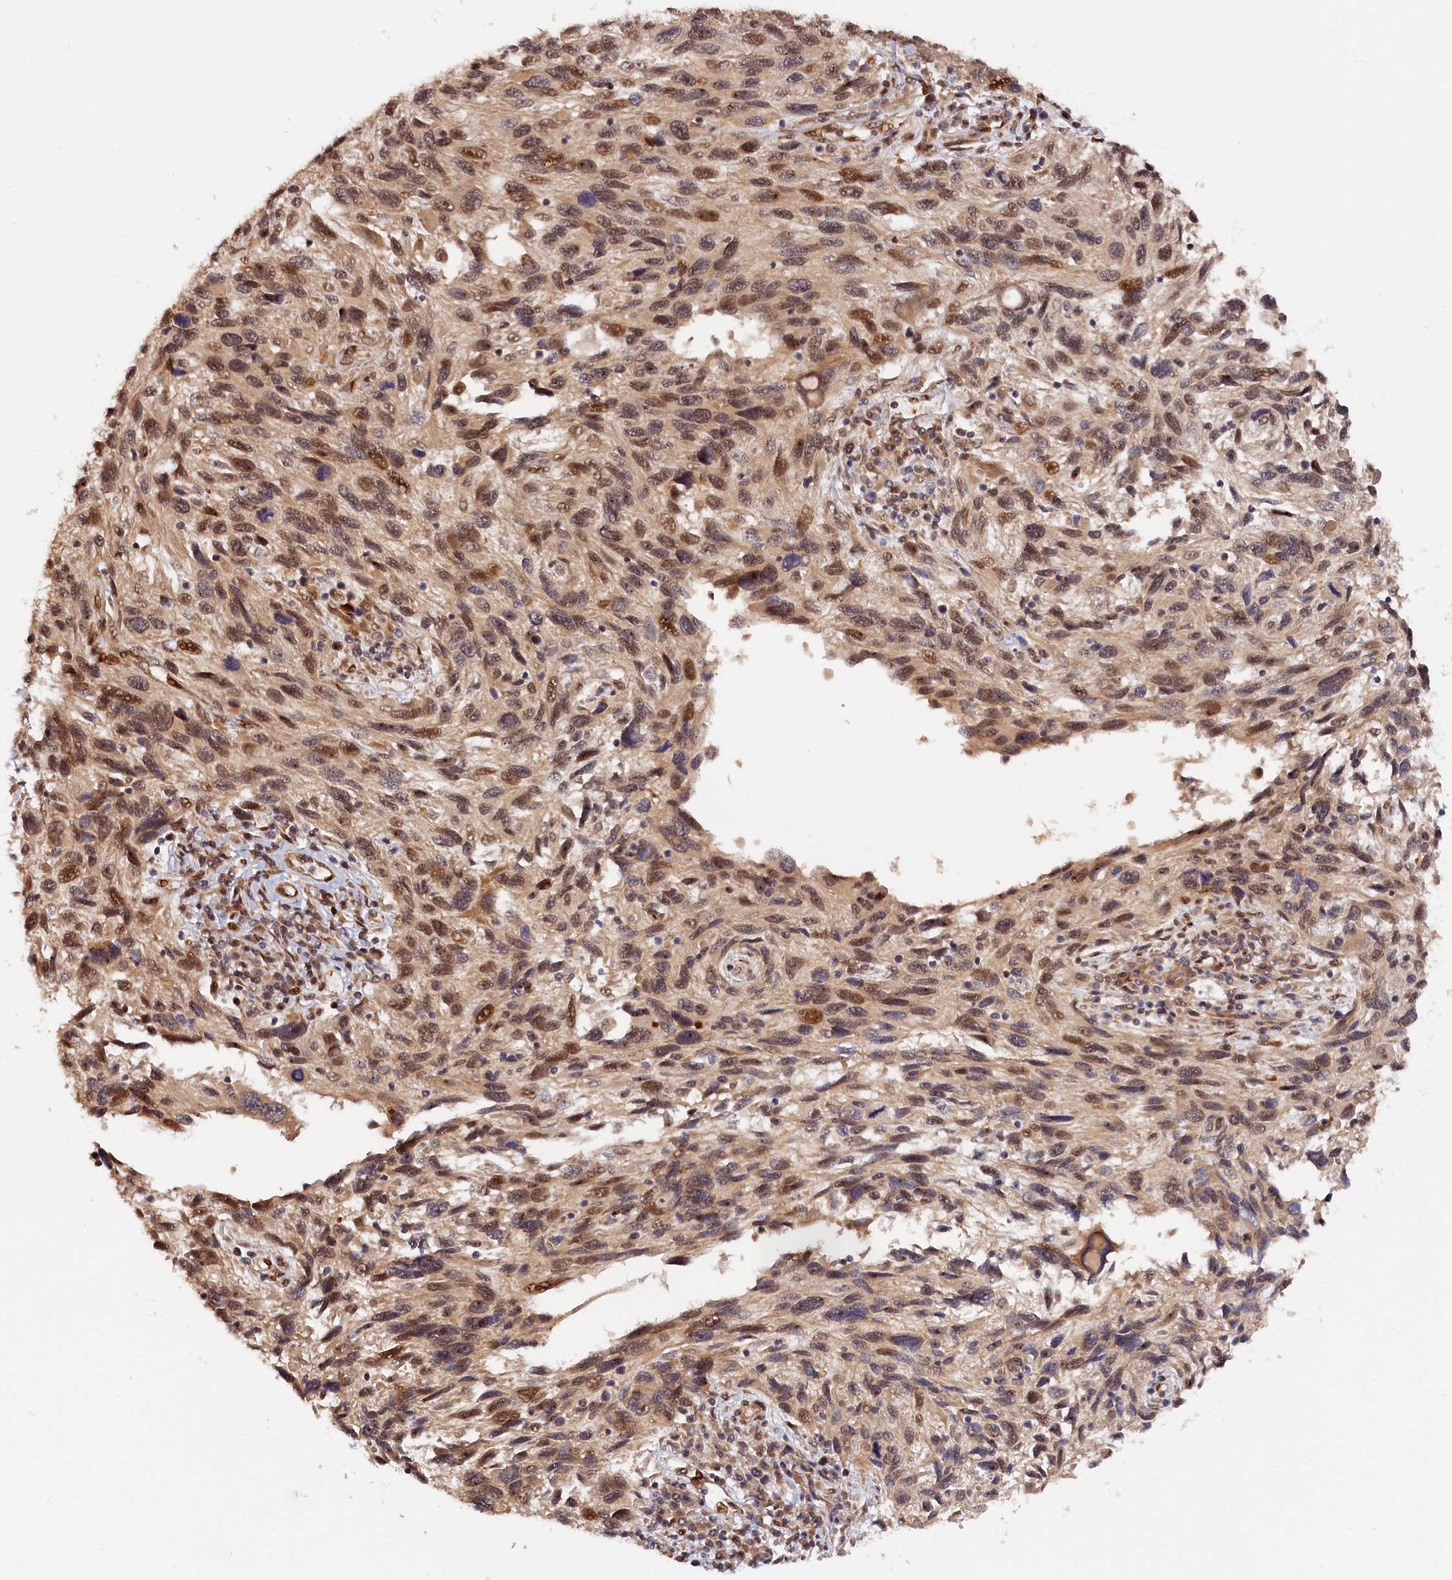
{"staining": {"intensity": "moderate", "quantity": "25%-75%", "location": "nuclear"}, "tissue": "melanoma", "cell_type": "Tumor cells", "image_type": "cancer", "snomed": [{"axis": "morphology", "description": "Malignant melanoma, NOS"}, {"axis": "topography", "description": "Skin"}], "caption": "Tumor cells demonstrate medium levels of moderate nuclear expression in approximately 25%-75% of cells in human melanoma. Using DAB (brown) and hematoxylin (blue) stains, captured at high magnification using brightfield microscopy.", "gene": "ANKRD24", "patient": {"sex": "male", "age": 53}}